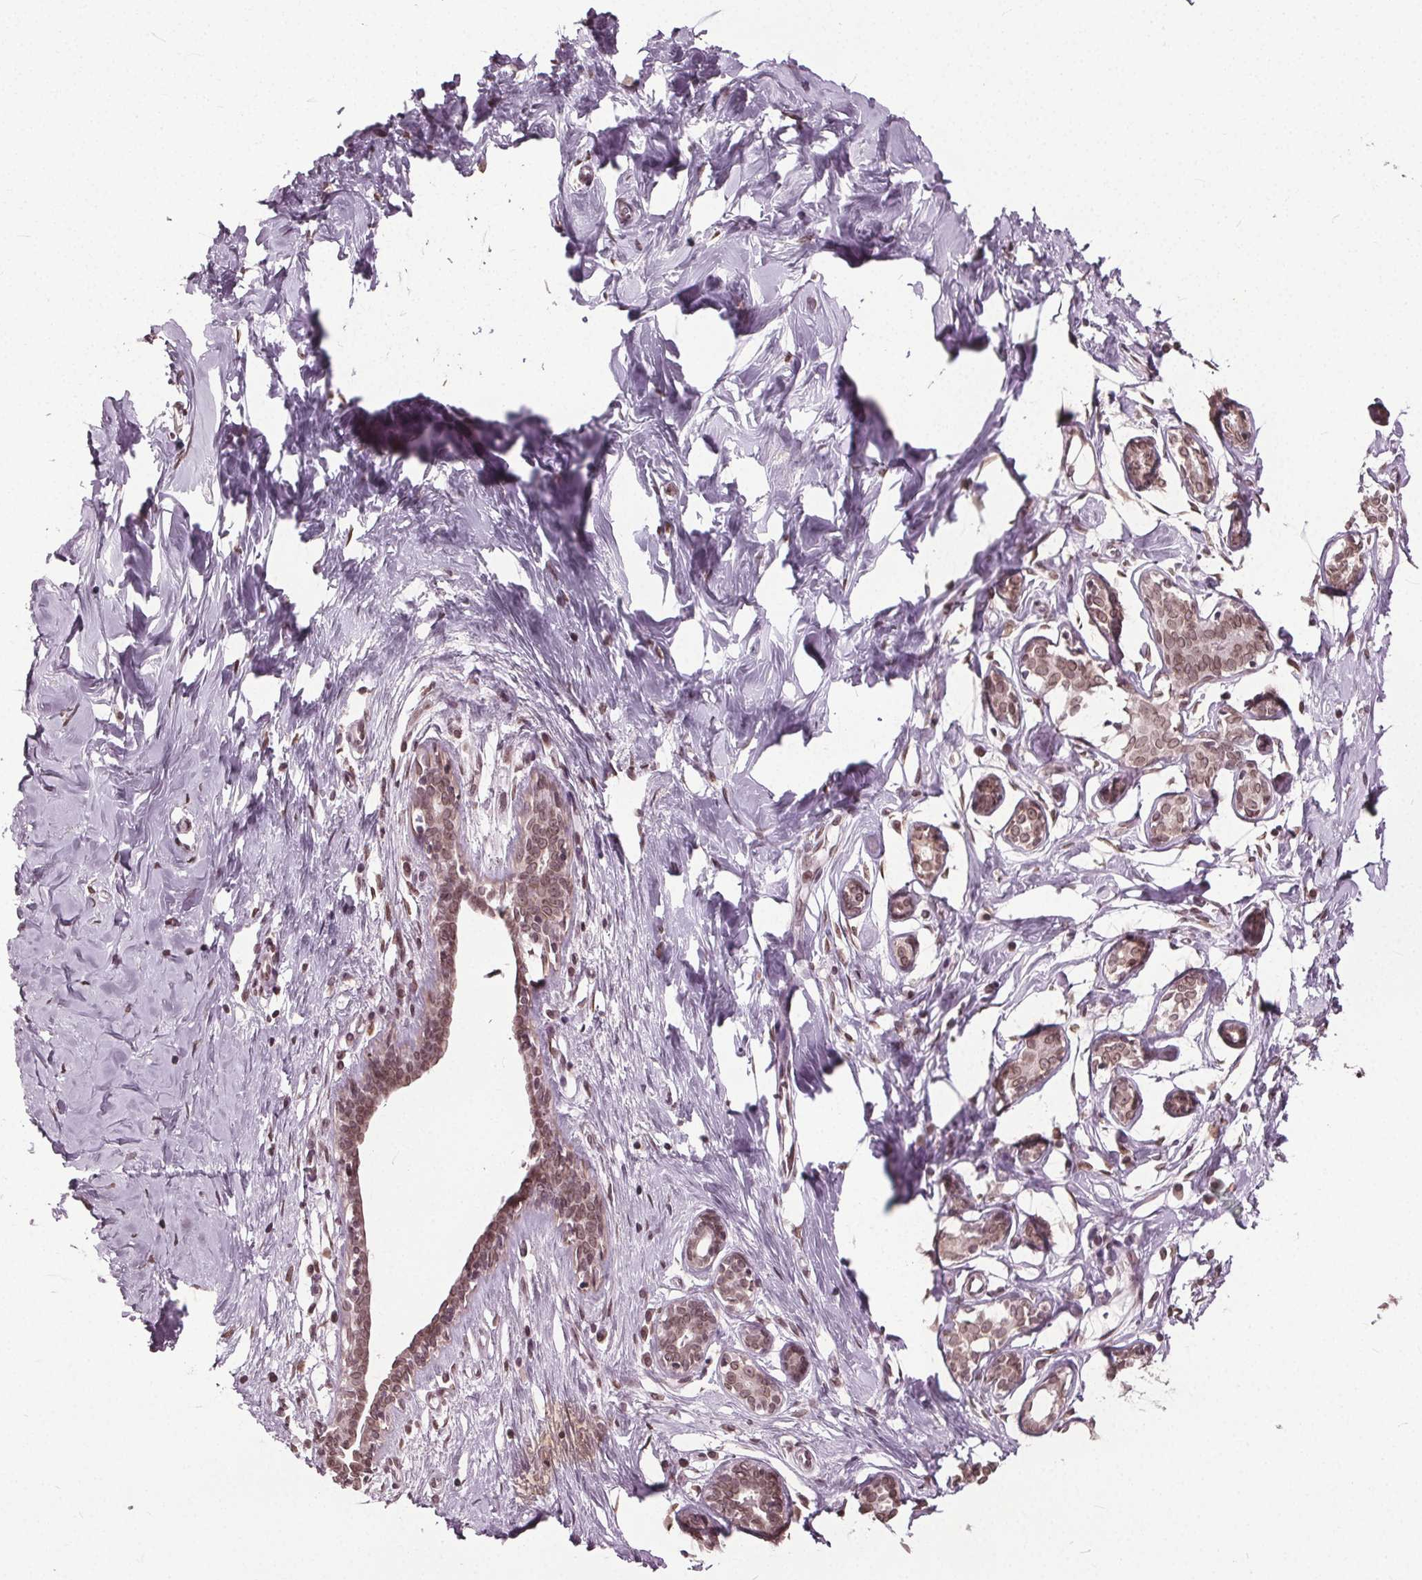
{"staining": {"intensity": "moderate", "quantity": "<25%", "location": "nuclear"}, "tissue": "breast", "cell_type": "Adipocytes", "image_type": "normal", "snomed": [{"axis": "morphology", "description": "Normal tissue, NOS"}, {"axis": "topography", "description": "Breast"}], "caption": "Immunohistochemical staining of benign human breast reveals low levels of moderate nuclear positivity in approximately <25% of adipocytes. The protein of interest is shown in brown color, while the nuclei are stained blue.", "gene": "TTC39C", "patient": {"sex": "female", "age": 27}}